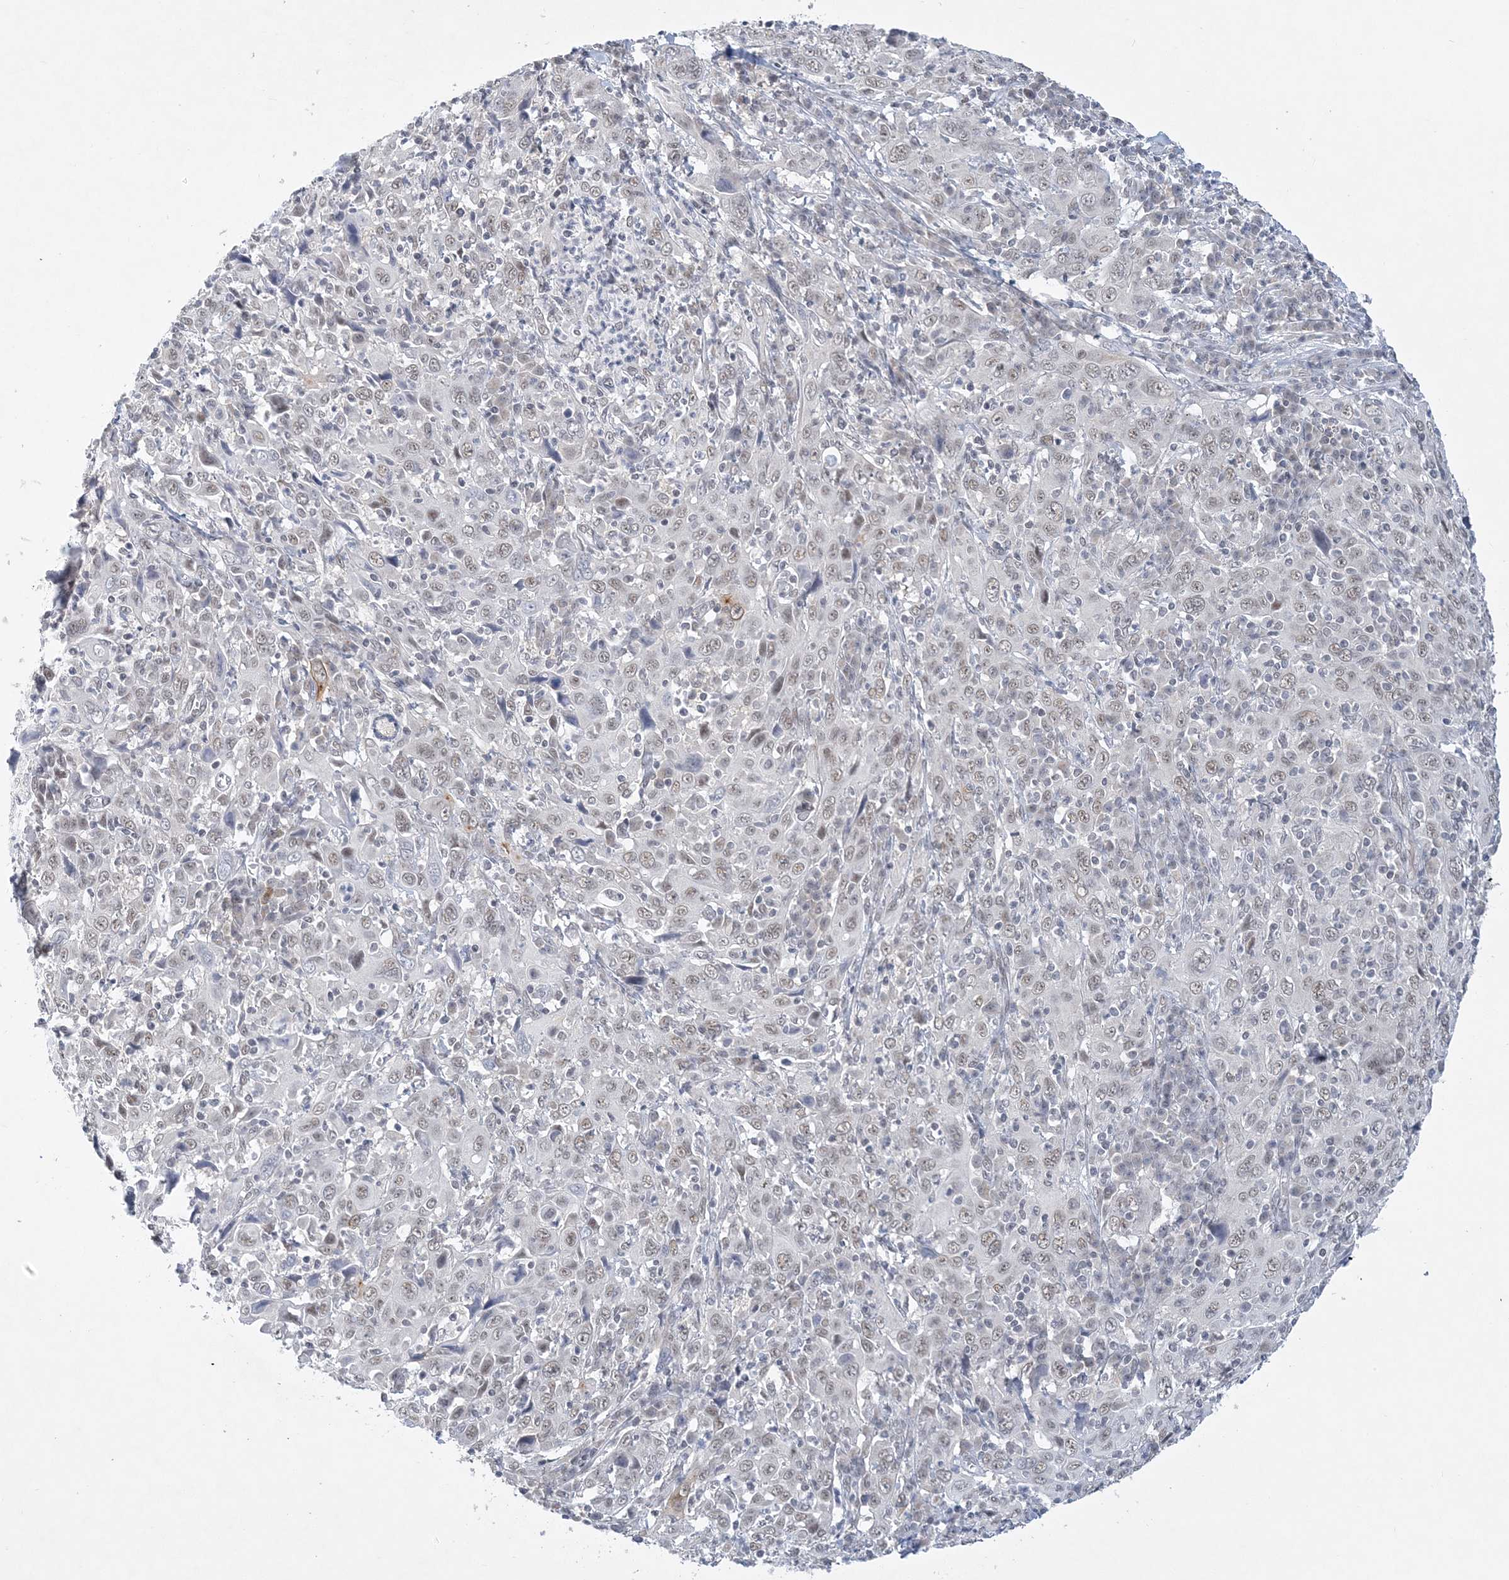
{"staining": {"intensity": "weak", "quantity": "25%-75%", "location": "cytoplasmic/membranous,nuclear"}, "tissue": "cervical cancer", "cell_type": "Tumor cells", "image_type": "cancer", "snomed": [{"axis": "morphology", "description": "Squamous cell carcinoma, NOS"}, {"axis": "topography", "description": "Cervix"}], "caption": "Immunohistochemical staining of cervical squamous cell carcinoma shows weak cytoplasmic/membranous and nuclear protein positivity in about 25%-75% of tumor cells.", "gene": "KMT2D", "patient": {"sex": "female", "age": 46}}